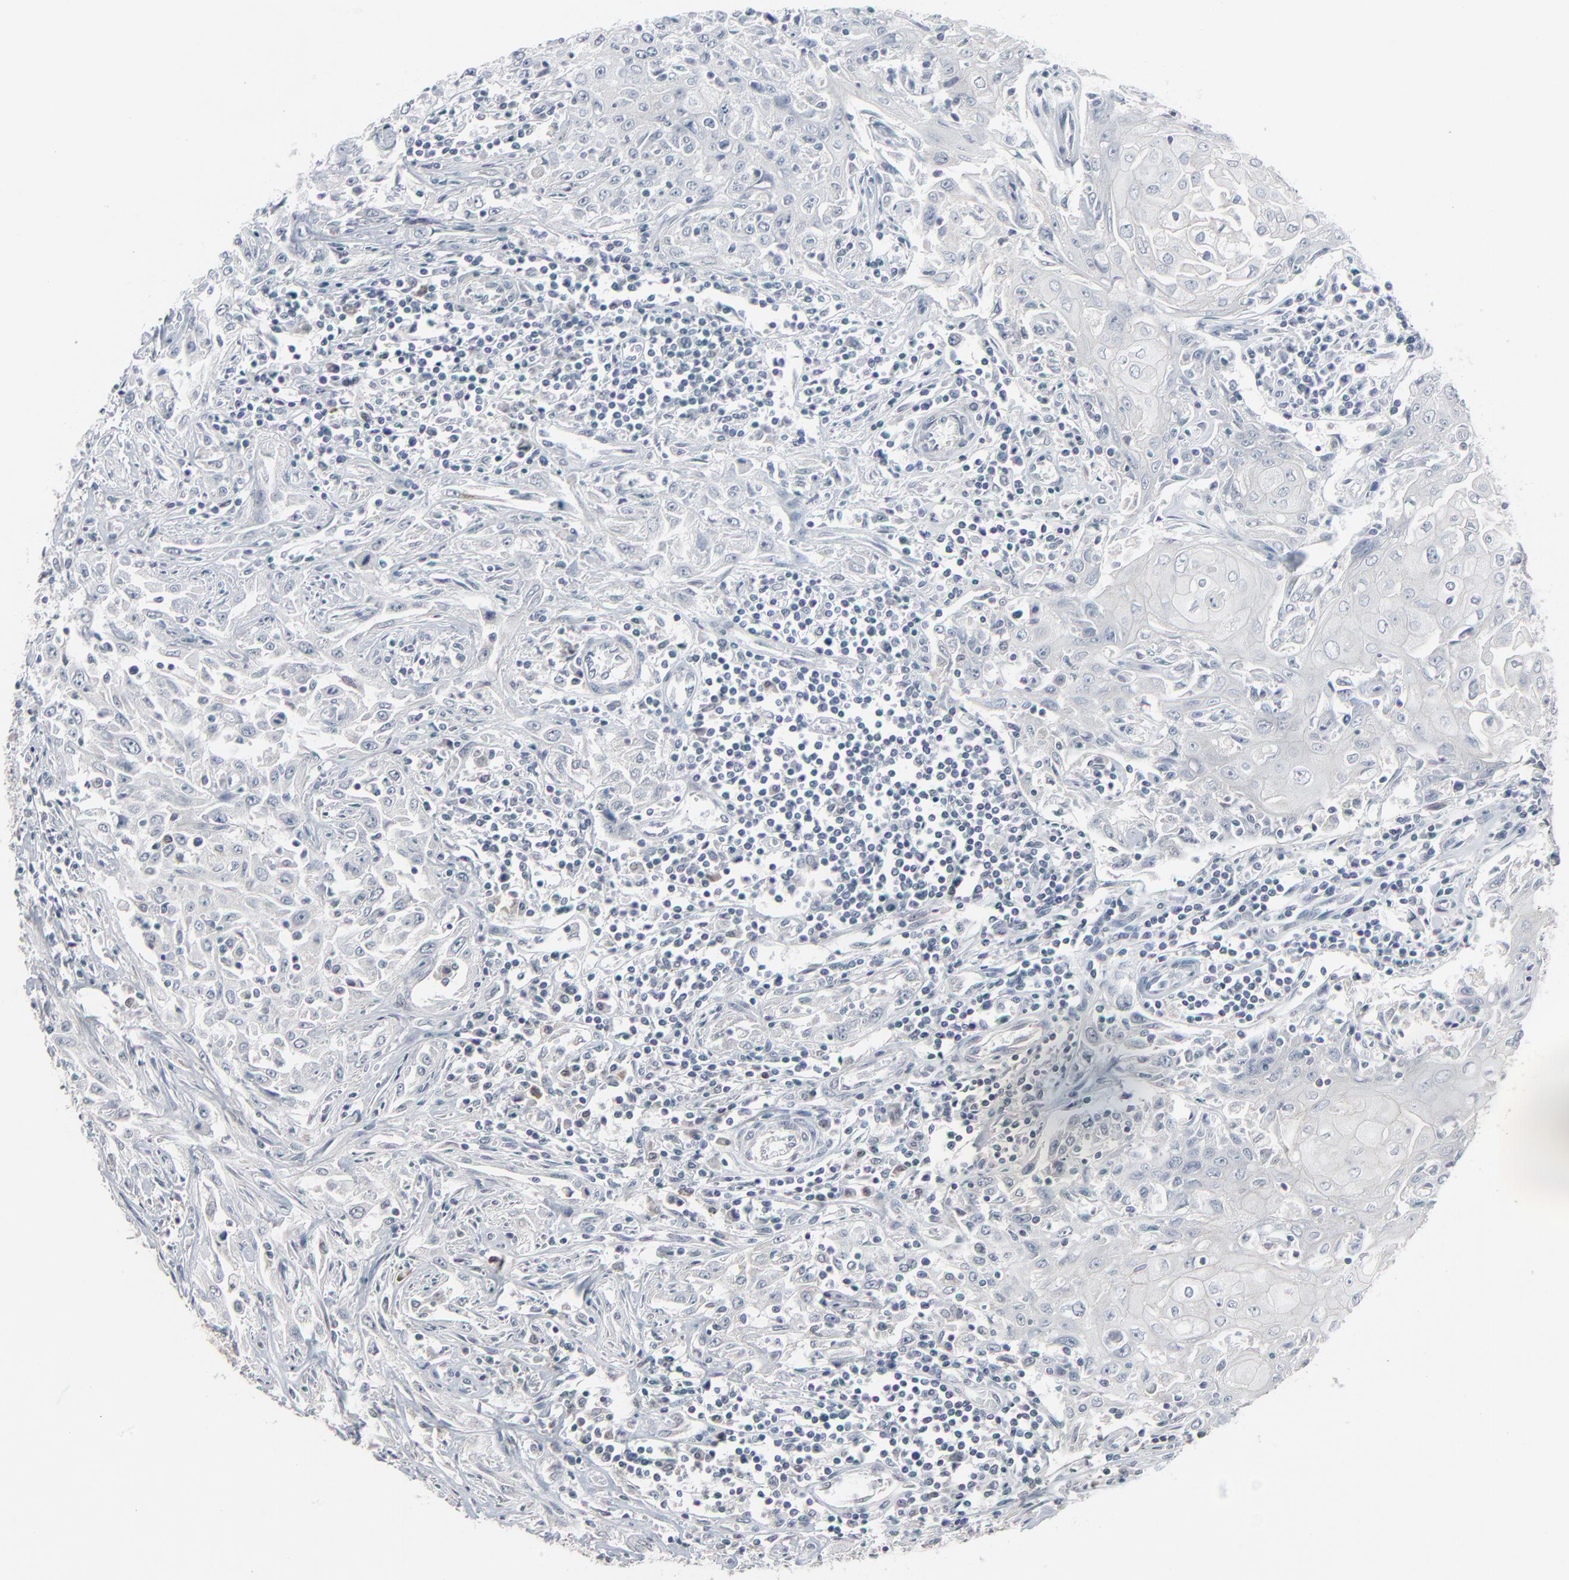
{"staining": {"intensity": "weak", "quantity": "<25%", "location": "cytoplasmic/membranous"}, "tissue": "head and neck cancer", "cell_type": "Tumor cells", "image_type": "cancer", "snomed": [{"axis": "morphology", "description": "Squamous cell carcinoma, NOS"}, {"axis": "topography", "description": "Oral tissue"}, {"axis": "topography", "description": "Head-Neck"}], "caption": "A histopathology image of head and neck cancer (squamous cell carcinoma) stained for a protein exhibits no brown staining in tumor cells.", "gene": "SAGE1", "patient": {"sex": "female", "age": 76}}